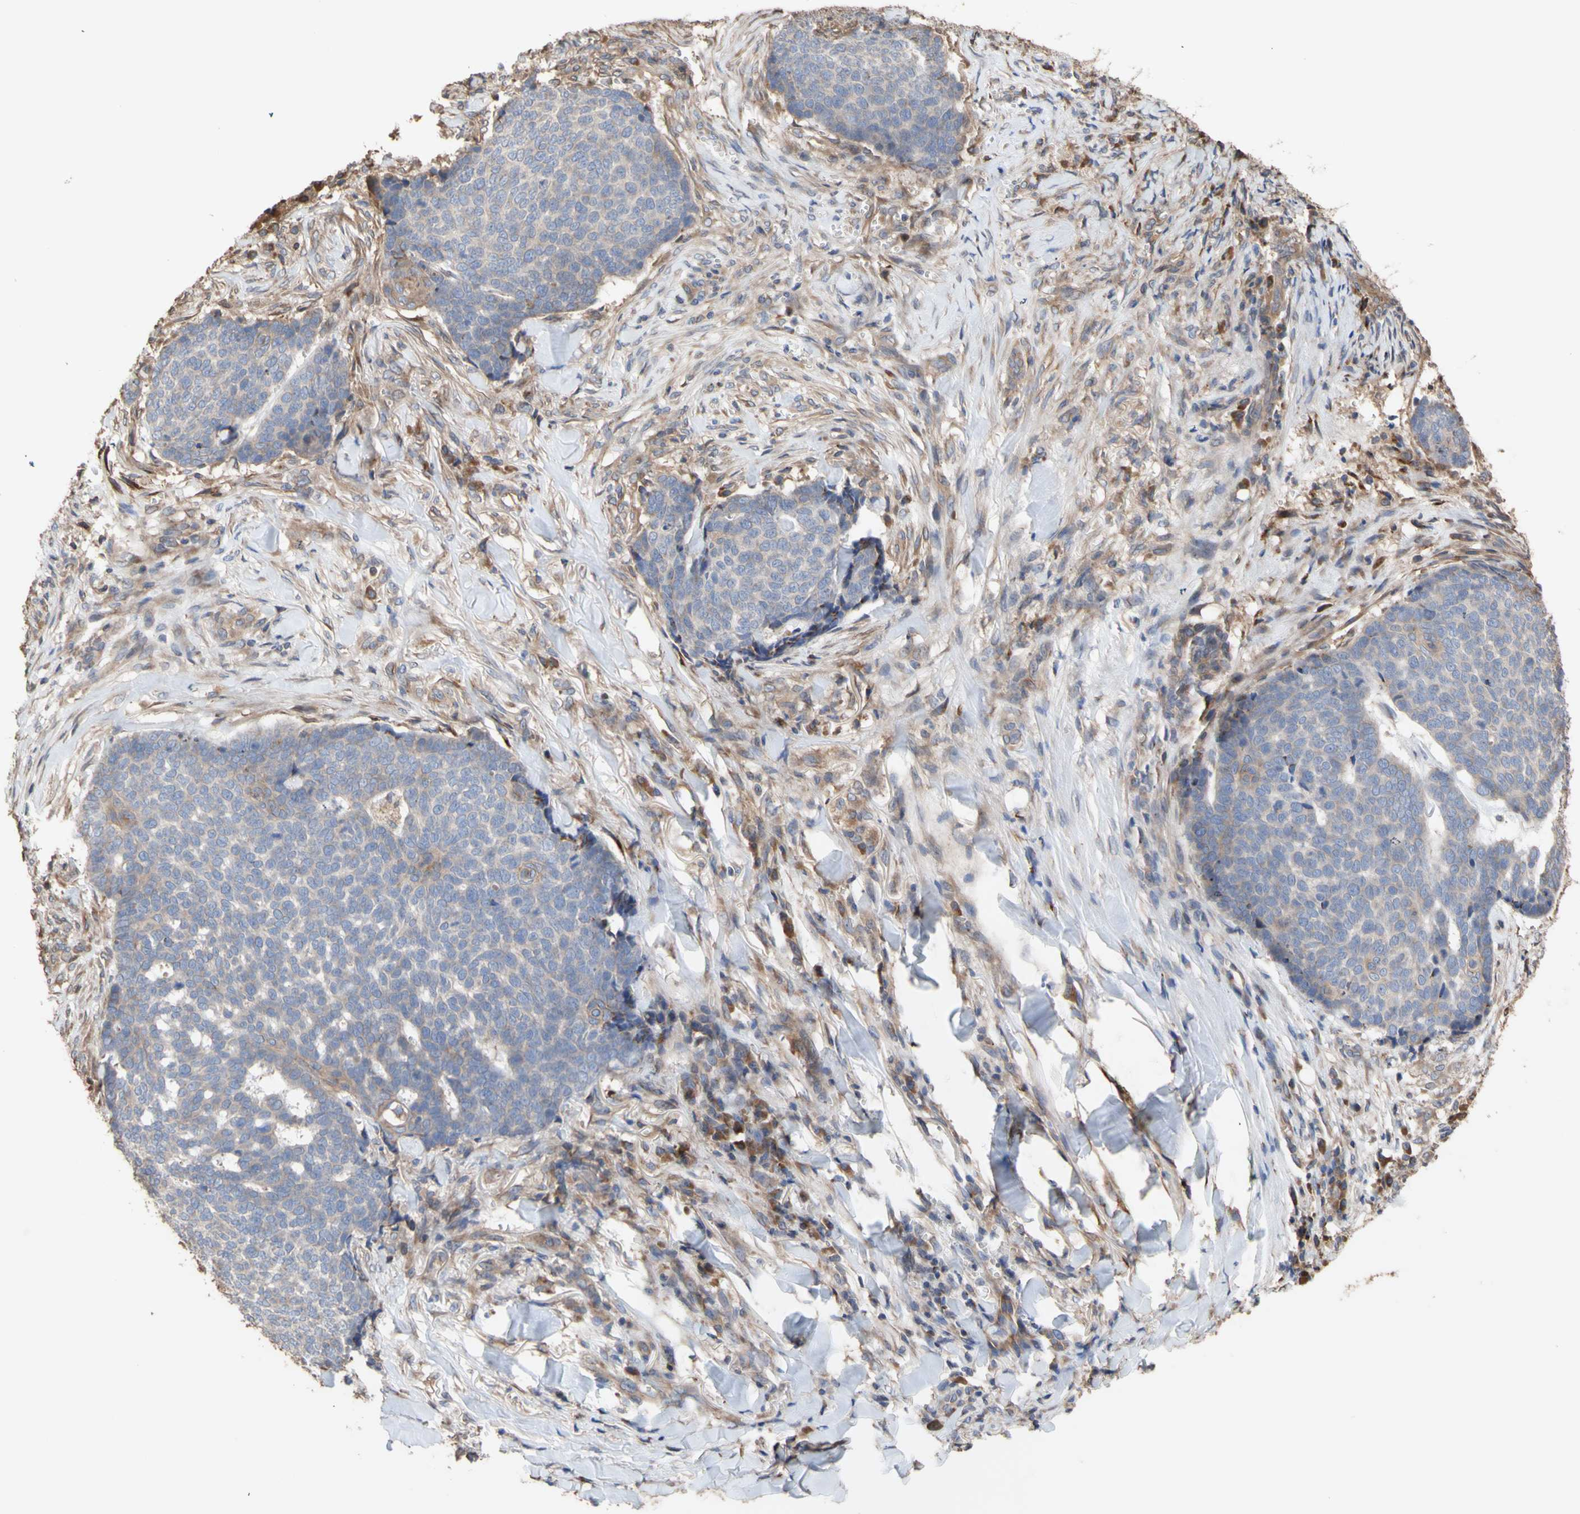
{"staining": {"intensity": "weak", "quantity": ">75%", "location": "cytoplasmic/membranous"}, "tissue": "skin cancer", "cell_type": "Tumor cells", "image_type": "cancer", "snomed": [{"axis": "morphology", "description": "Basal cell carcinoma"}, {"axis": "topography", "description": "Skin"}], "caption": "Protein analysis of skin cancer (basal cell carcinoma) tissue exhibits weak cytoplasmic/membranous positivity in approximately >75% of tumor cells.", "gene": "NECTIN3", "patient": {"sex": "male", "age": 84}}